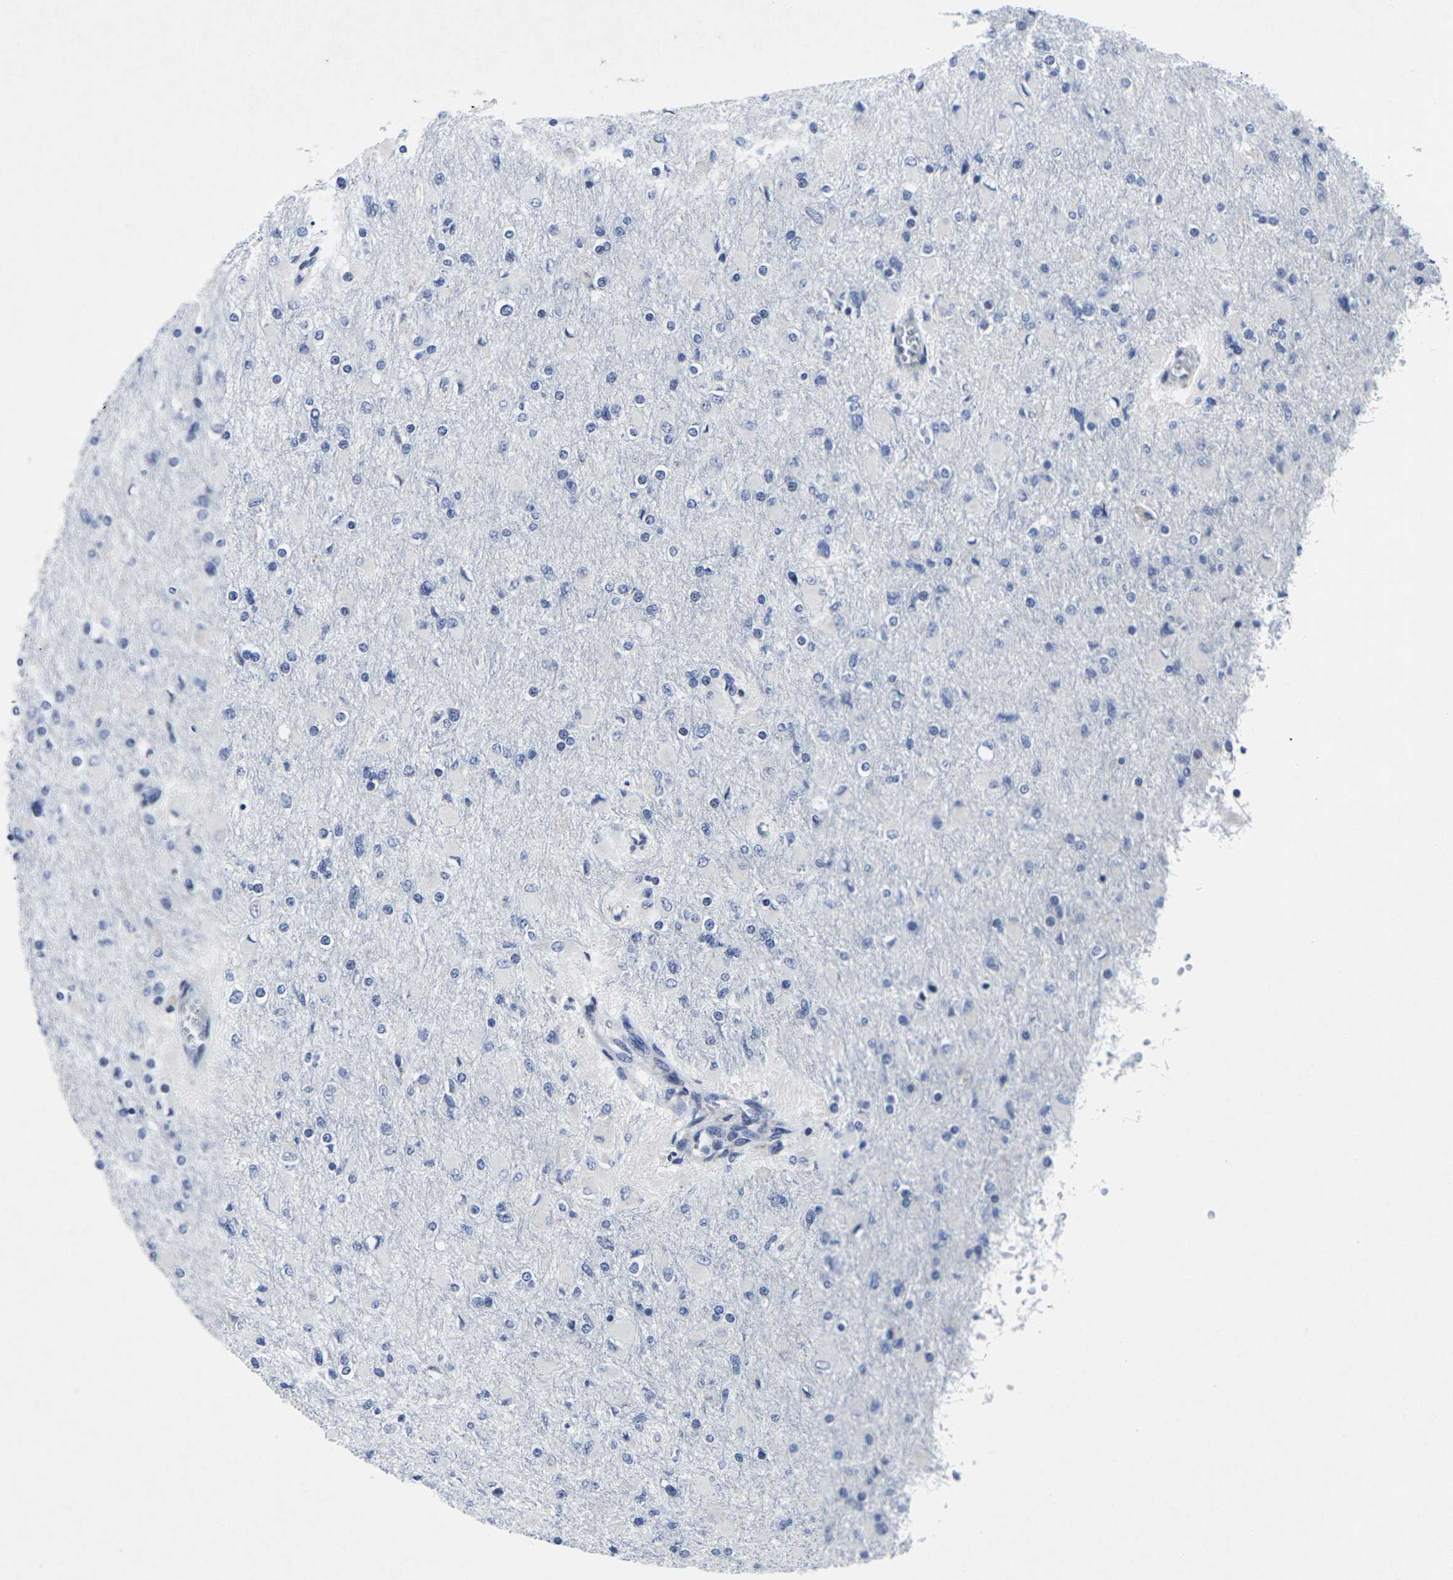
{"staining": {"intensity": "negative", "quantity": "none", "location": "none"}, "tissue": "glioma", "cell_type": "Tumor cells", "image_type": "cancer", "snomed": [{"axis": "morphology", "description": "Glioma, malignant, High grade"}, {"axis": "topography", "description": "Cerebral cortex"}], "caption": "This is an immunohistochemistry (IHC) histopathology image of human glioma. There is no expression in tumor cells.", "gene": "RPN1", "patient": {"sex": "female", "age": 36}}